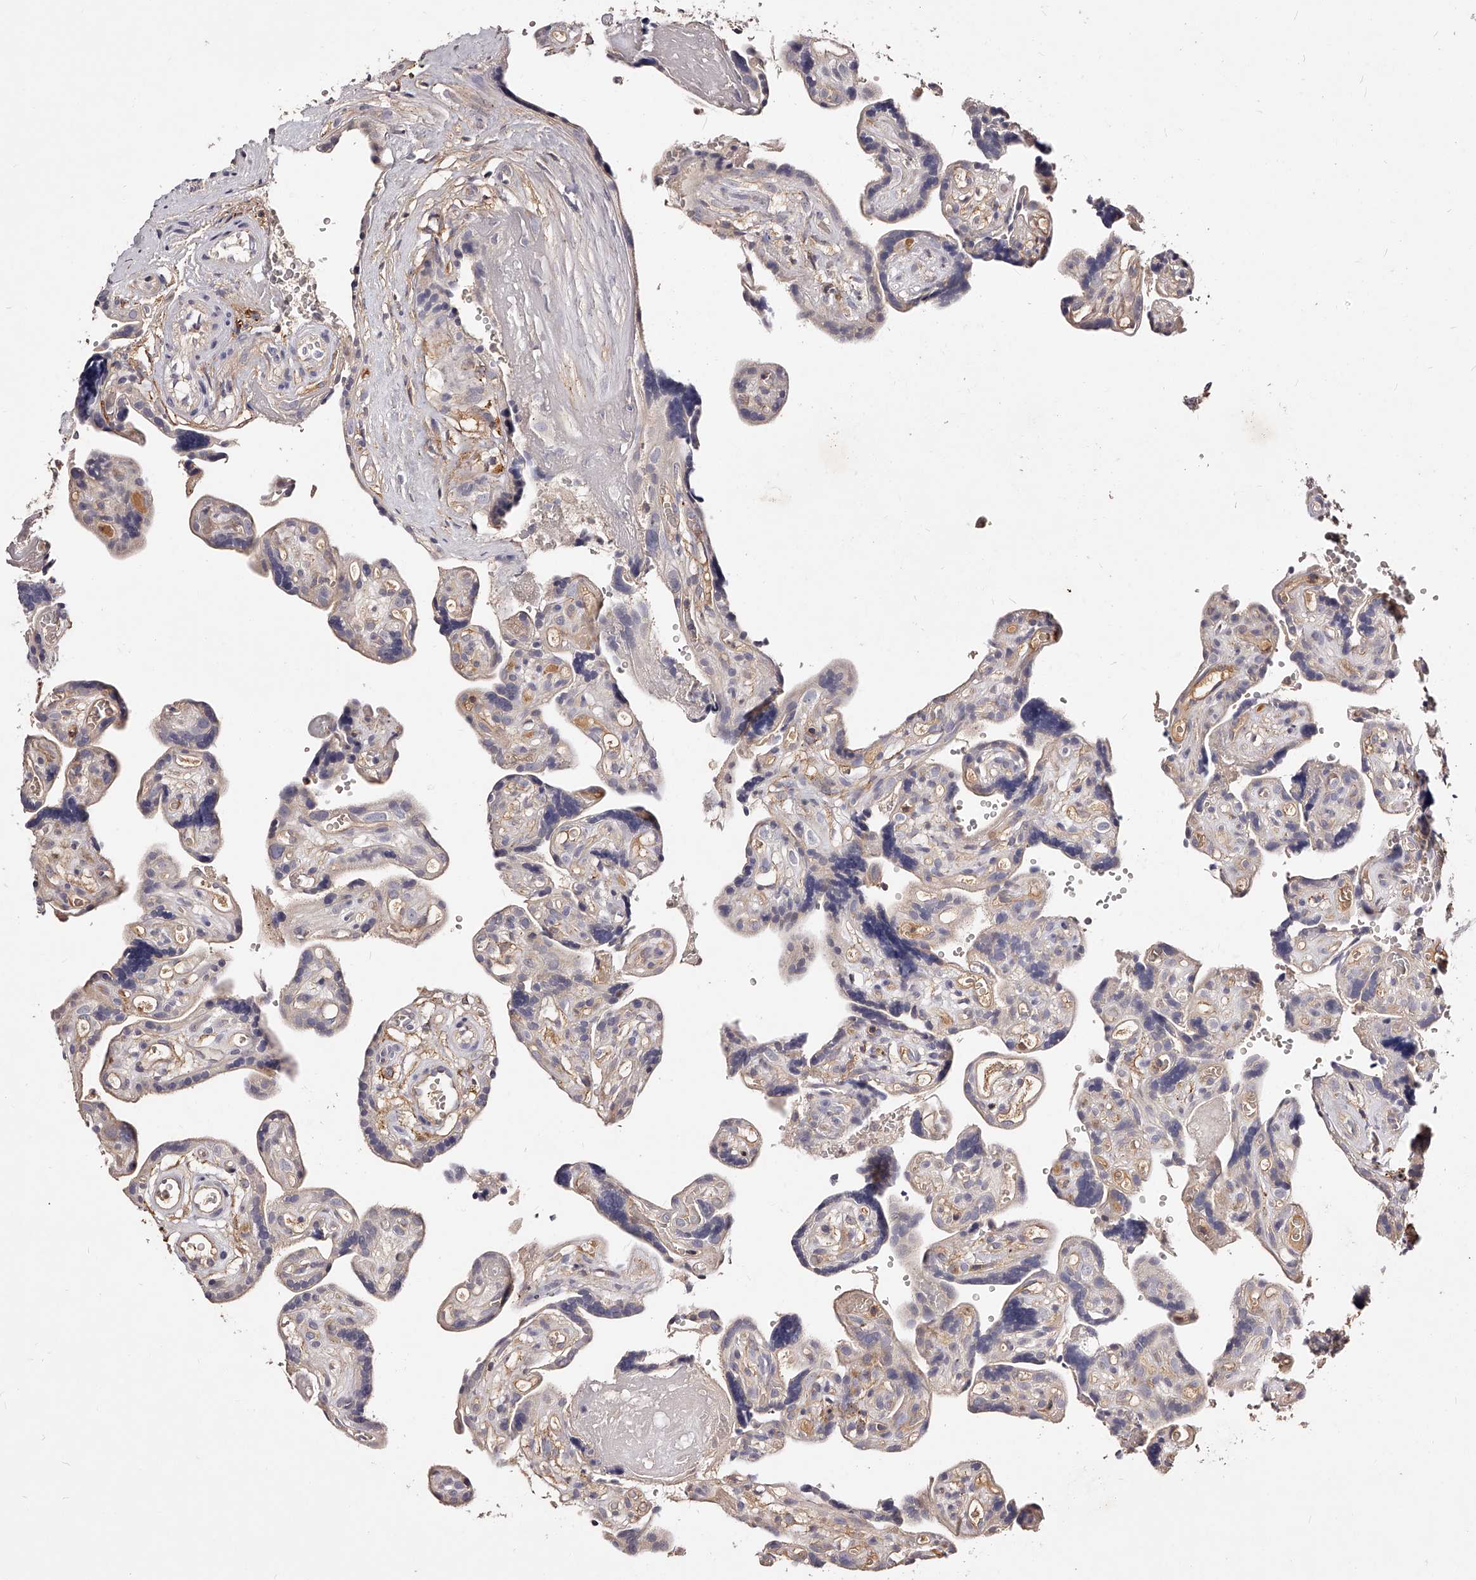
{"staining": {"intensity": "negative", "quantity": "none", "location": "none"}, "tissue": "placenta", "cell_type": "Decidual cells", "image_type": "normal", "snomed": [{"axis": "morphology", "description": "Normal tissue, NOS"}, {"axis": "topography", "description": "Placenta"}], "caption": "The micrograph reveals no staining of decidual cells in normal placenta. (DAB immunohistochemistry visualized using brightfield microscopy, high magnification).", "gene": "PHACTR1", "patient": {"sex": "female", "age": 30}}